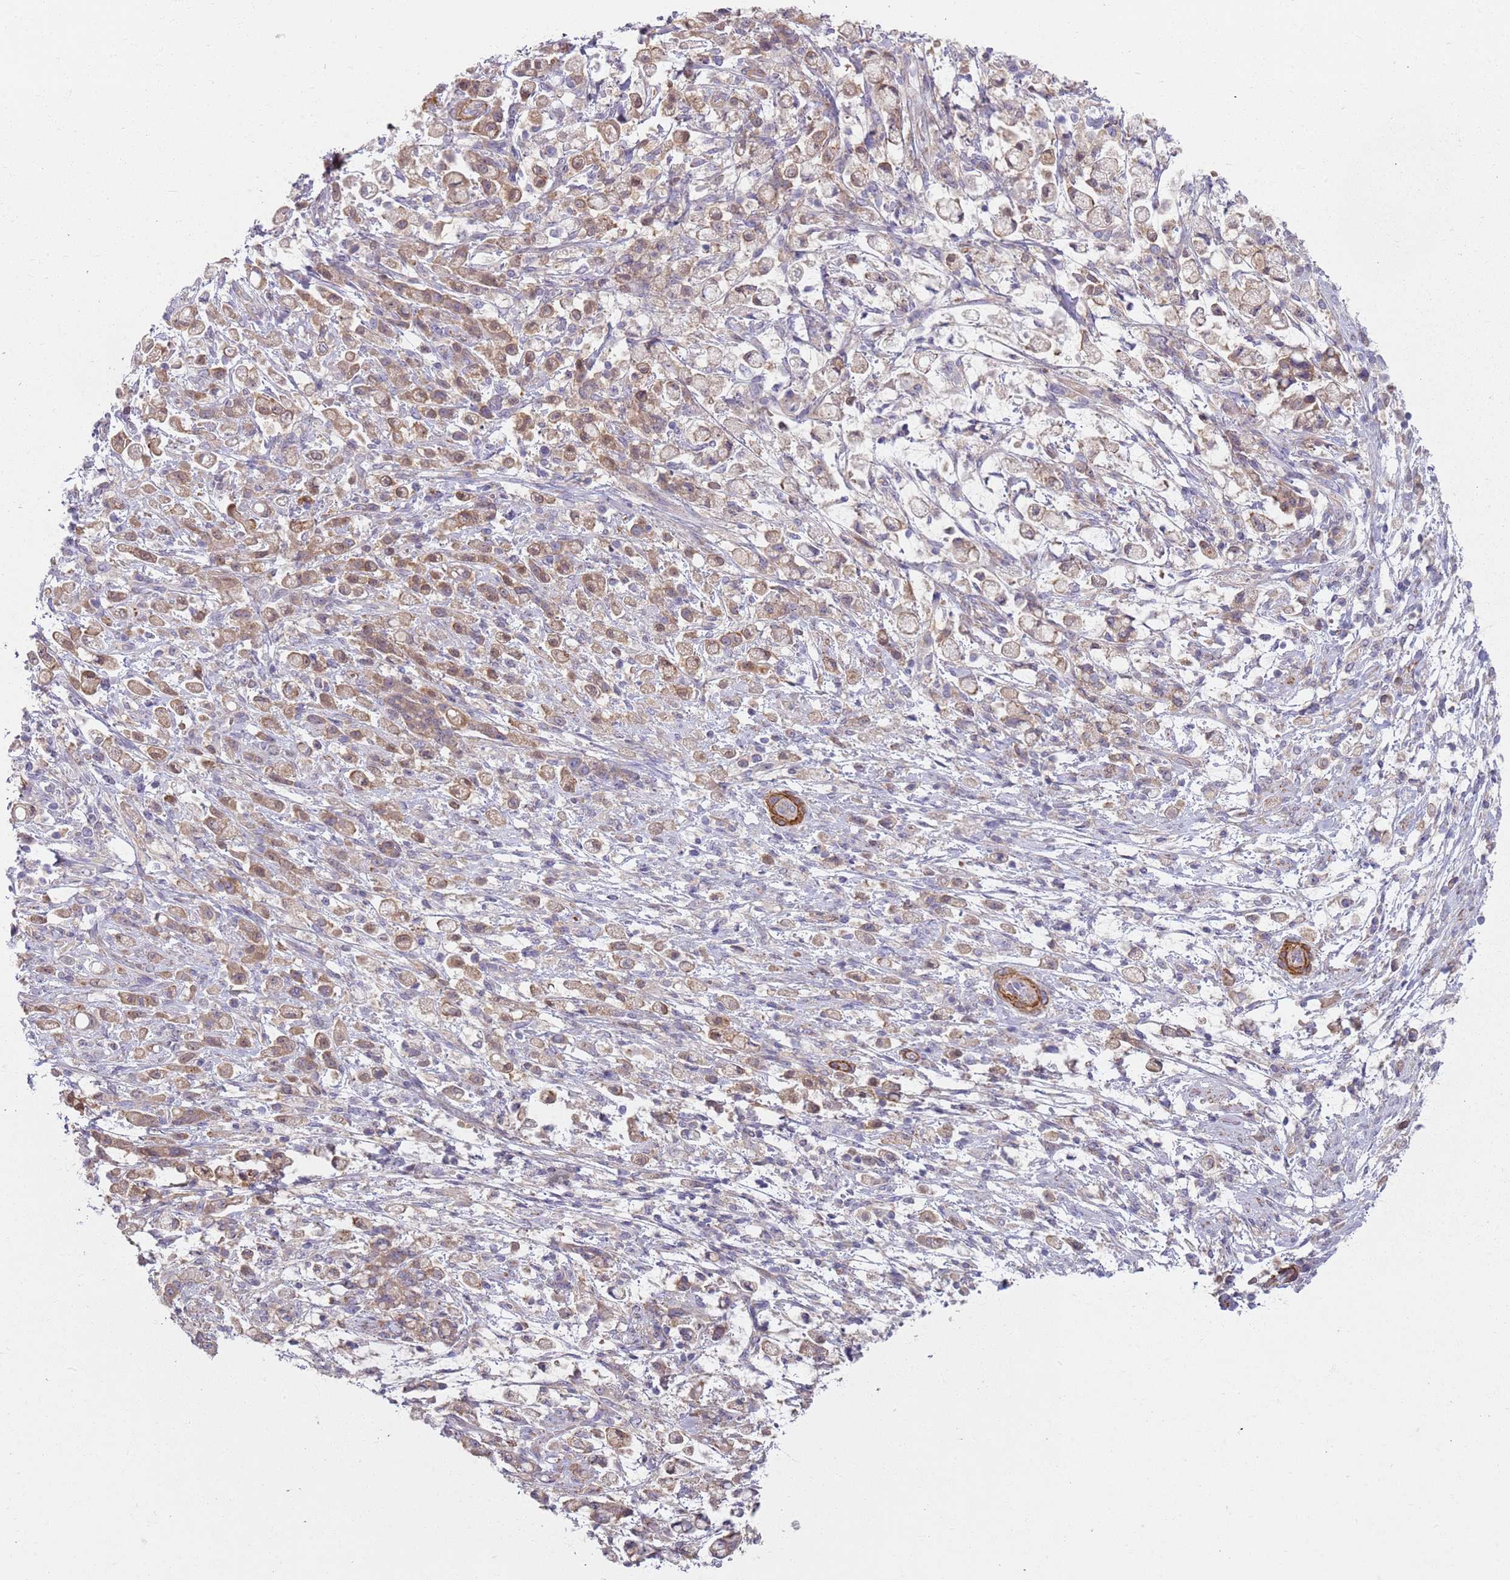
{"staining": {"intensity": "weak", "quantity": ">75%", "location": "cytoplasmic/membranous"}, "tissue": "stomach cancer", "cell_type": "Tumor cells", "image_type": "cancer", "snomed": [{"axis": "morphology", "description": "Adenocarcinoma, NOS"}, {"axis": "topography", "description": "Stomach"}], "caption": "Stomach adenocarcinoma was stained to show a protein in brown. There is low levels of weak cytoplasmic/membranous expression in about >75% of tumor cells.", "gene": "SLC26A6", "patient": {"sex": "female", "age": 60}}